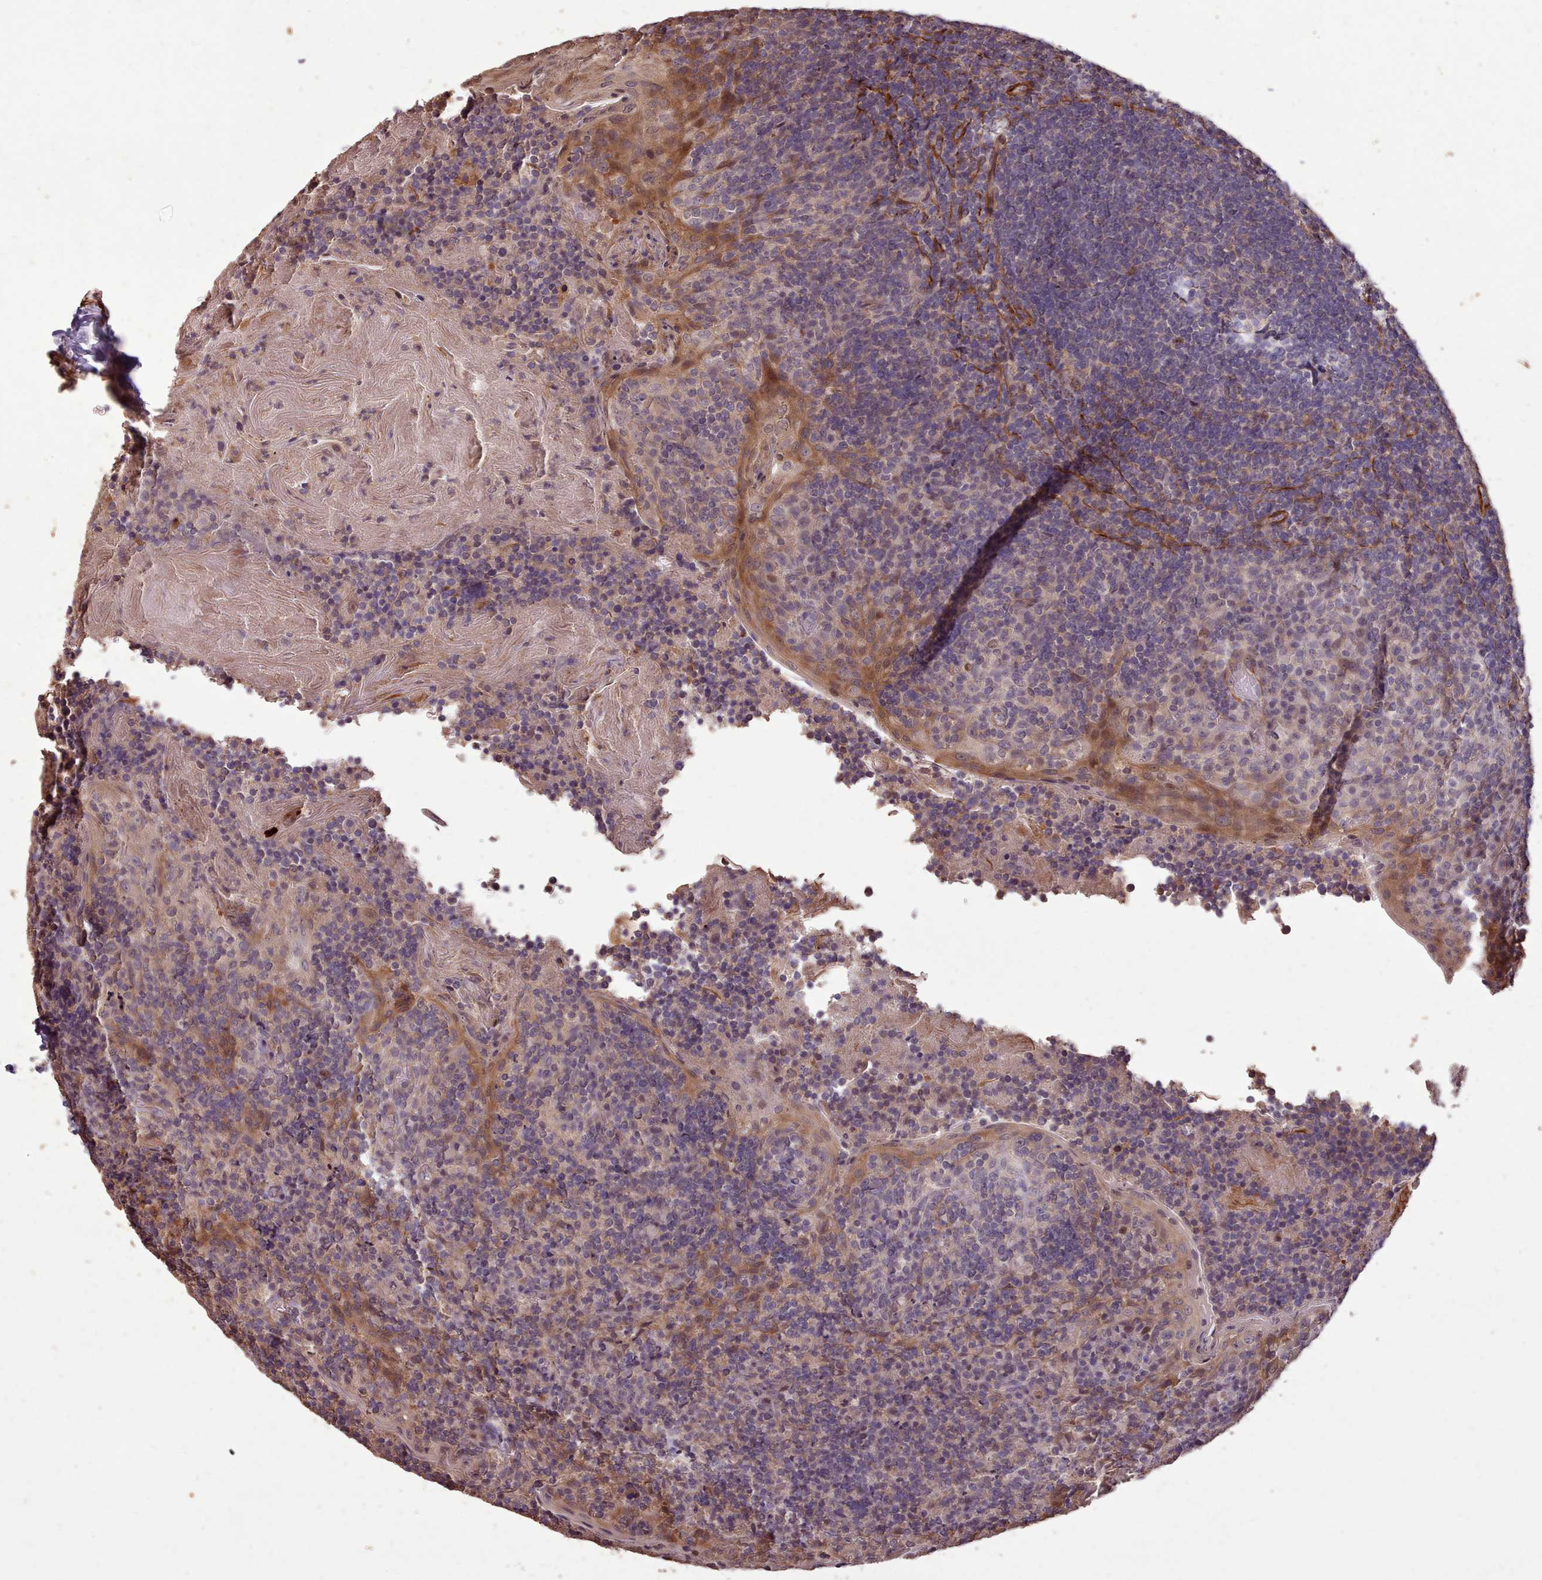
{"staining": {"intensity": "weak", "quantity": "<25%", "location": "cytoplasmic/membranous,nuclear"}, "tissue": "tonsil", "cell_type": "Germinal center cells", "image_type": "normal", "snomed": [{"axis": "morphology", "description": "Normal tissue, NOS"}, {"axis": "topography", "description": "Tonsil"}], "caption": "High magnification brightfield microscopy of normal tonsil stained with DAB (3,3'-diaminobenzidine) (brown) and counterstained with hematoxylin (blue): germinal center cells show no significant expression.", "gene": "NLRC4", "patient": {"sex": "female", "age": 10}}